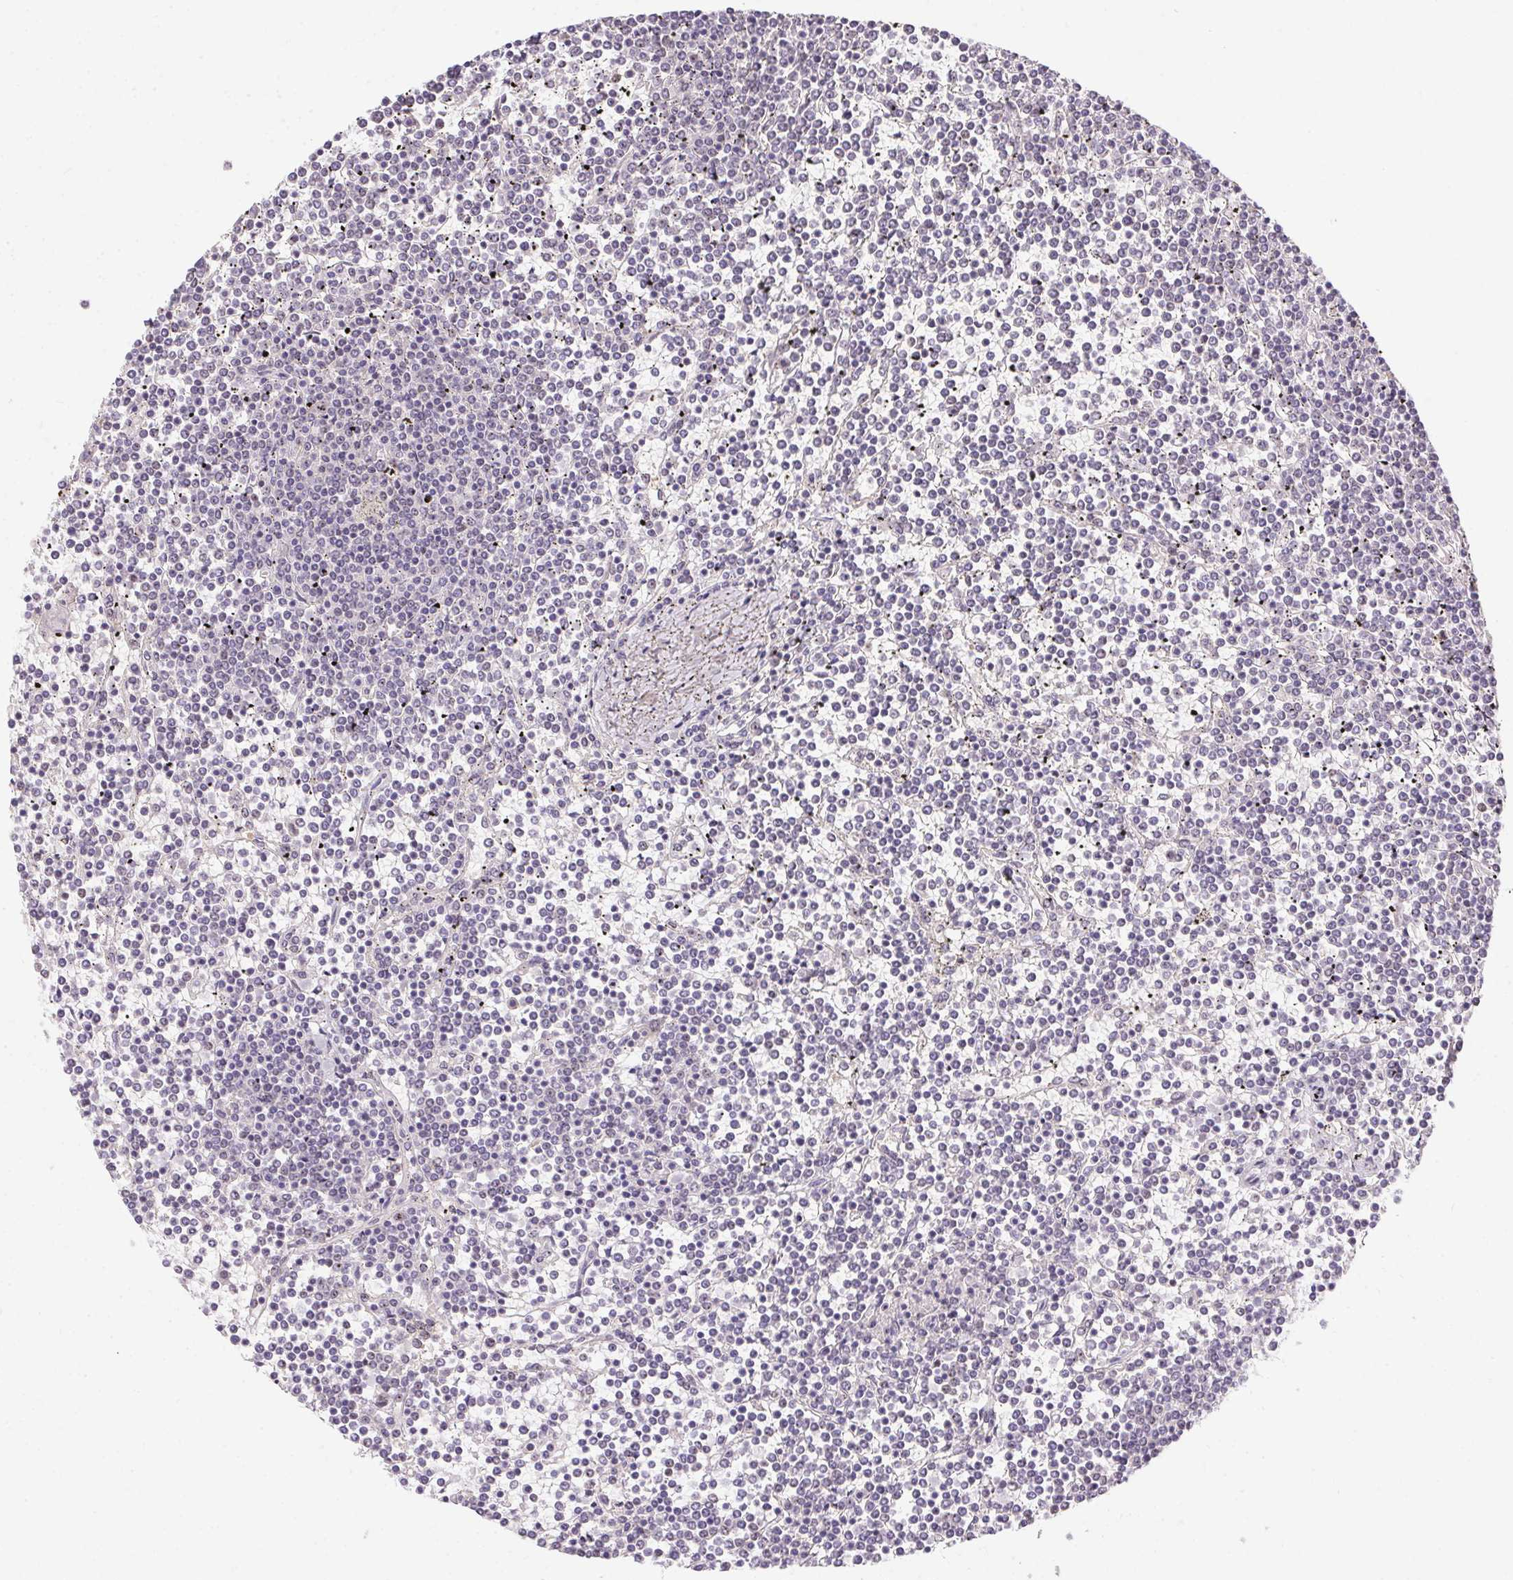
{"staining": {"intensity": "negative", "quantity": "none", "location": "none"}, "tissue": "lymphoma", "cell_type": "Tumor cells", "image_type": "cancer", "snomed": [{"axis": "morphology", "description": "Malignant lymphoma, non-Hodgkin's type, Low grade"}, {"axis": "topography", "description": "Spleen"}], "caption": "This image is of lymphoma stained with immunohistochemistry (IHC) to label a protein in brown with the nuclei are counter-stained blue. There is no expression in tumor cells. (DAB immunohistochemistry (IHC), high magnification).", "gene": "BATF2", "patient": {"sex": "female", "age": 19}}